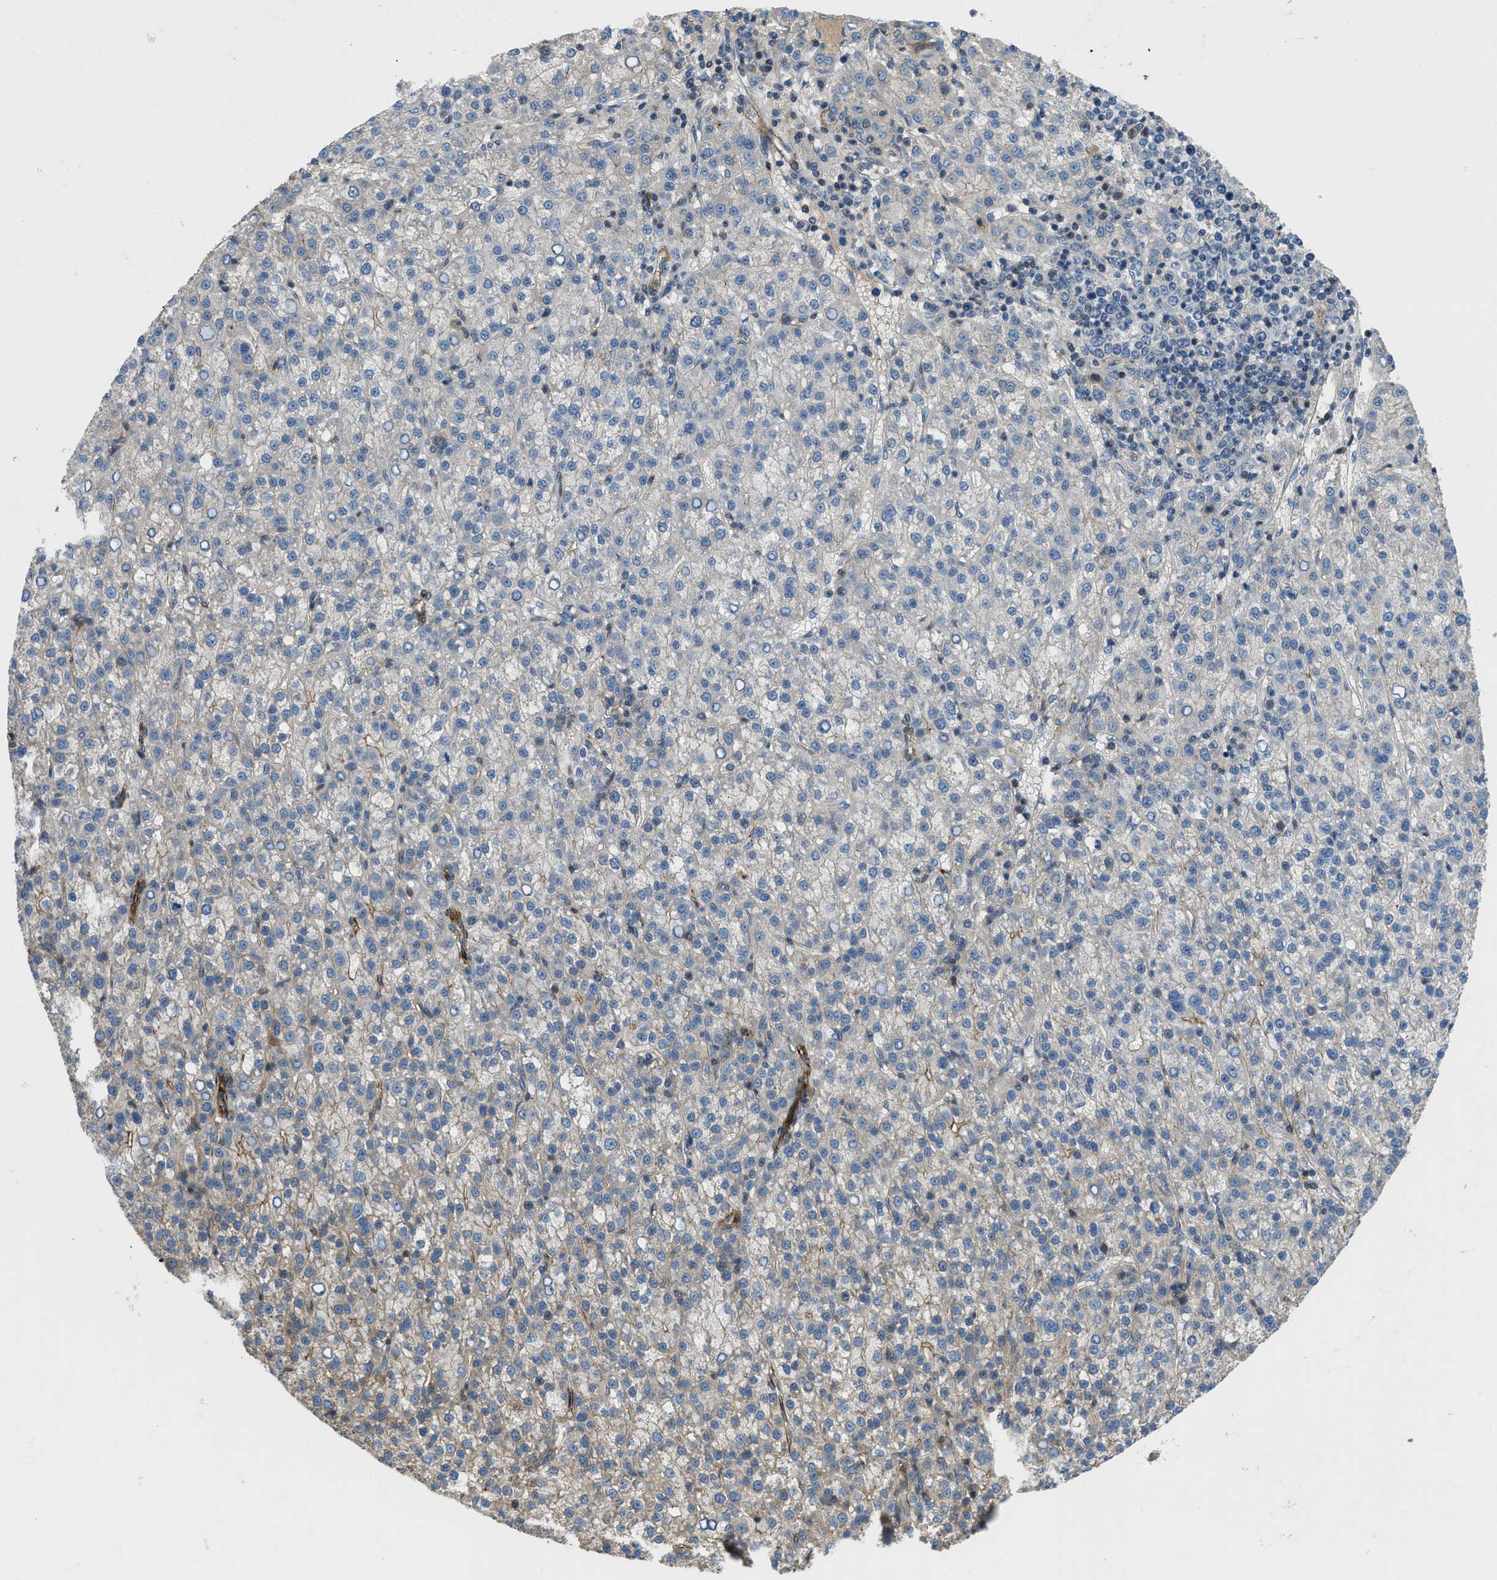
{"staining": {"intensity": "moderate", "quantity": "<25%", "location": "cytoplasmic/membranous"}, "tissue": "liver cancer", "cell_type": "Tumor cells", "image_type": "cancer", "snomed": [{"axis": "morphology", "description": "Carcinoma, Hepatocellular, NOS"}, {"axis": "topography", "description": "Liver"}], "caption": "Hepatocellular carcinoma (liver) was stained to show a protein in brown. There is low levels of moderate cytoplasmic/membranous staining in about <25% of tumor cells. Using DAB (brown) and hematoxylin (blue) stains, captured at high magnification using brightfield microscopy.", "gene": "NYNRIN", "patient": {"sex": "female", "age": 58}}